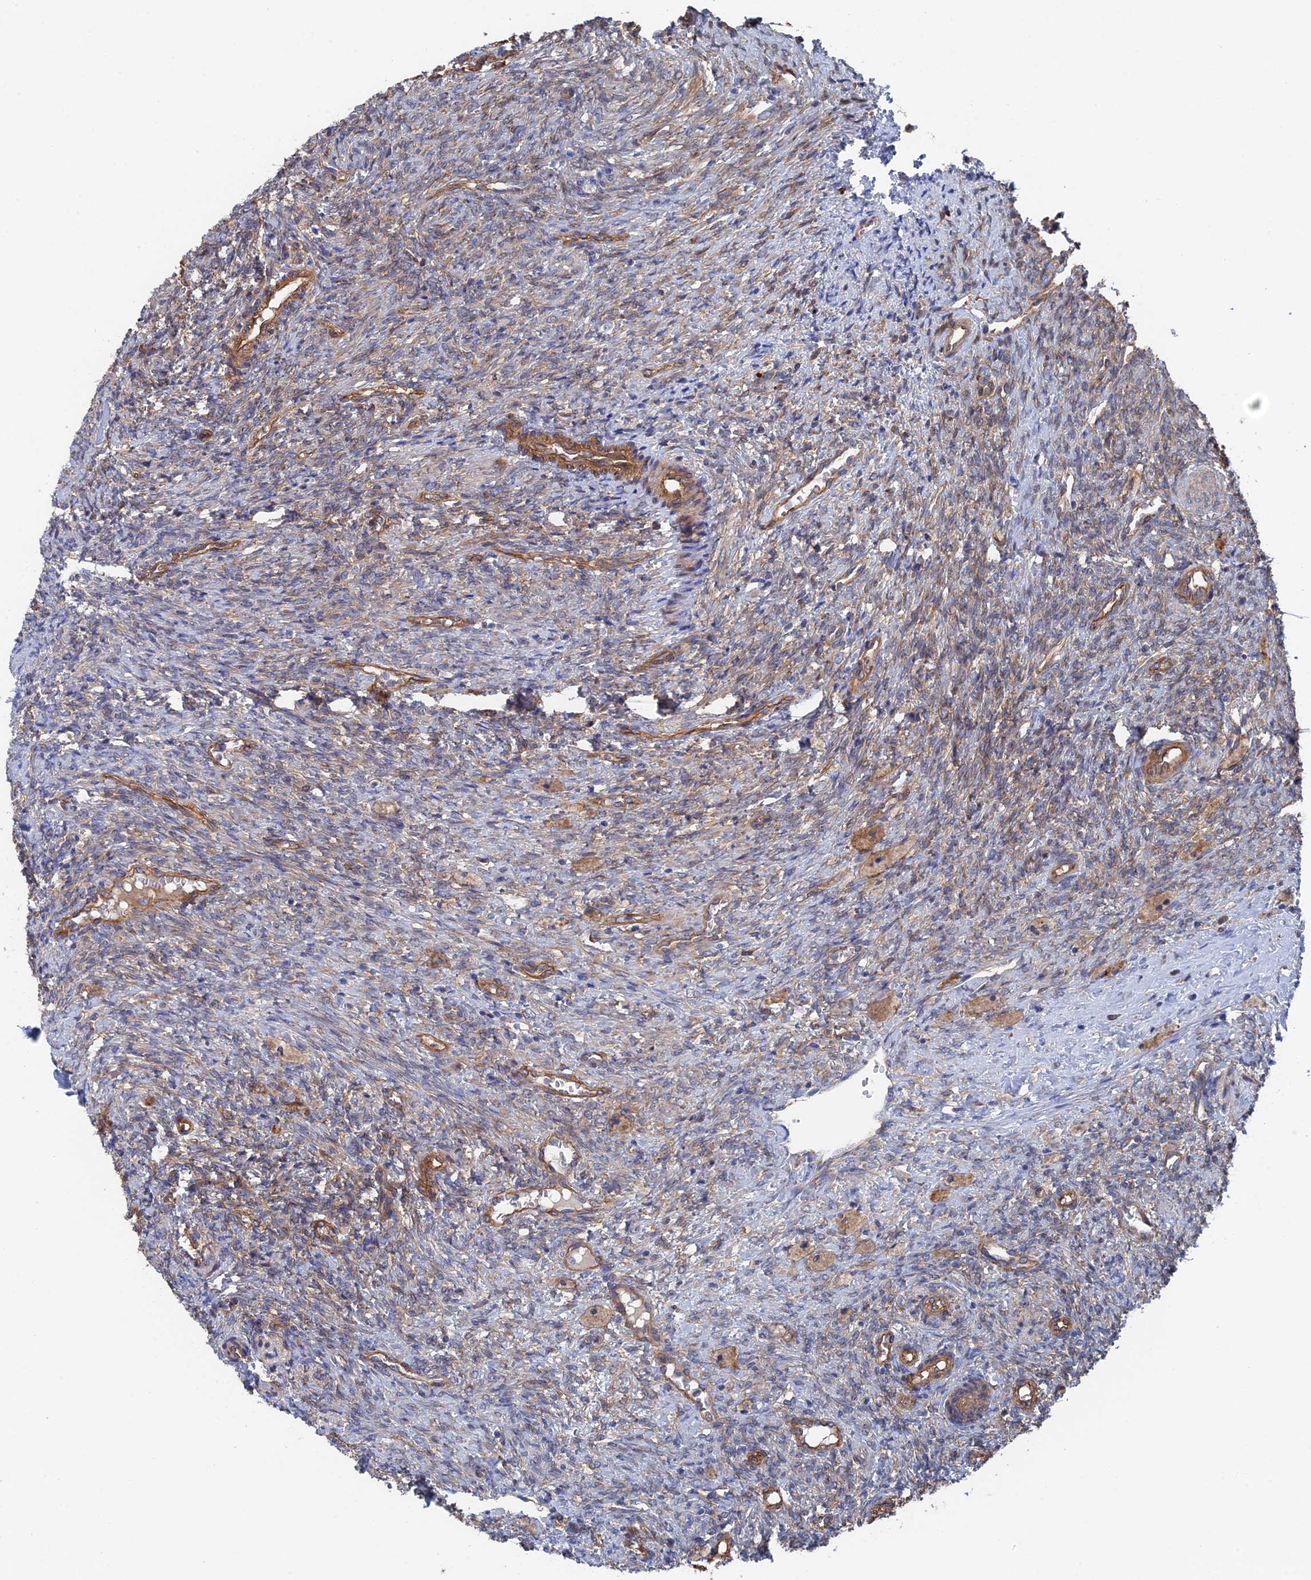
{"staining": {"intensity": "moderate", "quantity": ">75%", "location": "cytoplasmic/membranous"}, "tissue": "ovary", "cell_type": "Follicle cells", "image_type": "normal", "snomed": [{"axis": "morphology", "description": "Normal tissue, NOS"}, {"axis": "topography", "description": "Ovary"}], "caption": "Protein expression analysis of normal ovary shows moderate cytoplasmic/membranous expression in approximately >75% of follicle cells. (brown staining indicates protein expression, while blue staining denotes nuclei).", "gene": "MTHFSD", "patient": {"sex": "female", "age": 41}}